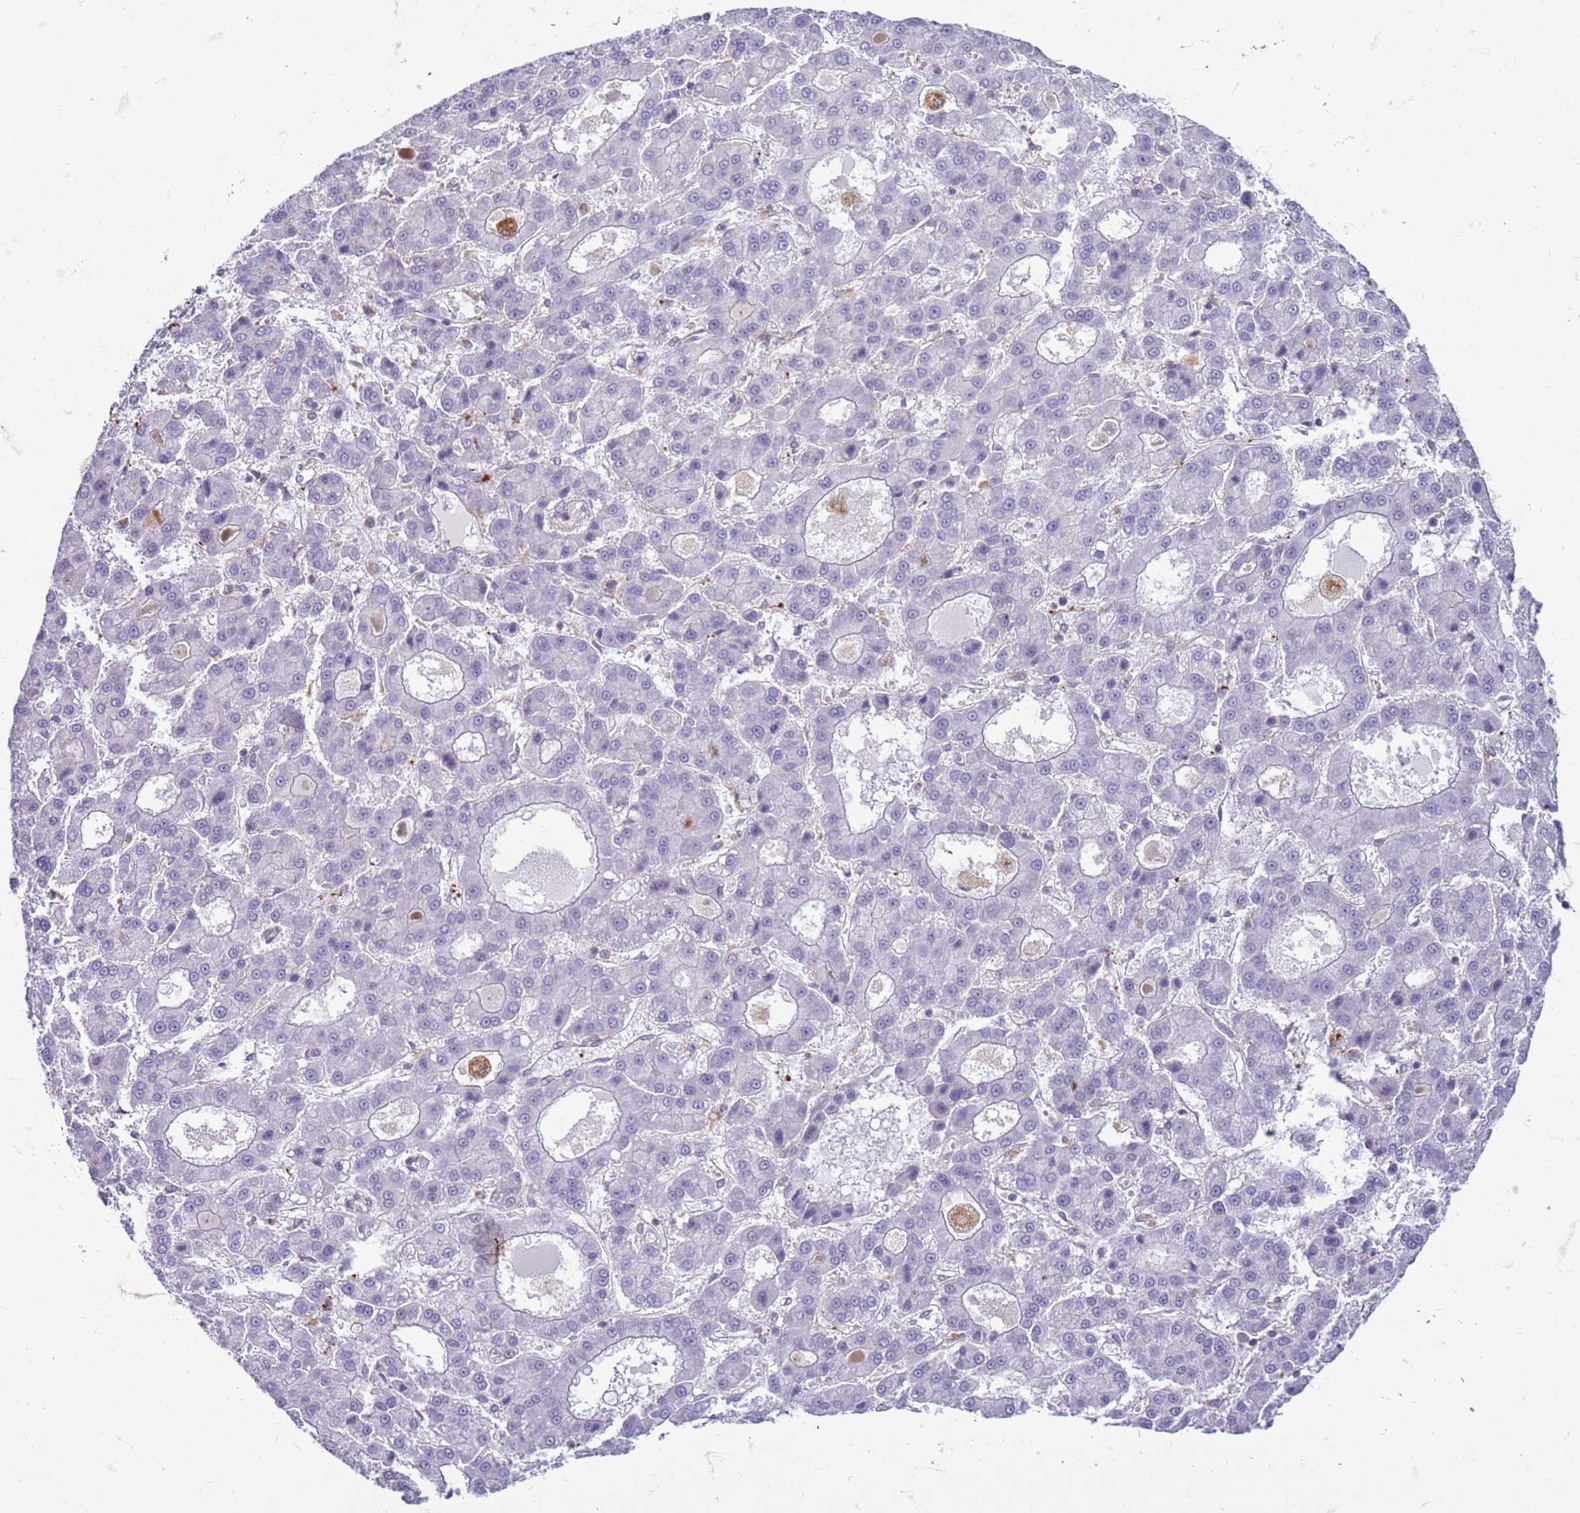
{"staining": {"intensity": "negative", "quantity": "none", "location": "none"}, "tissue": "liver cancer", "cell_type": "Tumor cells", "image_type": "cancer", "snomed": [{"axis": "morphology", "description": "Carcinoma, Hepatocellular, NOS"}, {"axis": "topography", "description": "Liver"}], "caption": "Protein analysis of hepatocellular carcinoma (liver) reveals no significant staining in tumor cells.", "gene": "SLC15A3", "patient": {"sex": "male", "age": 70}}